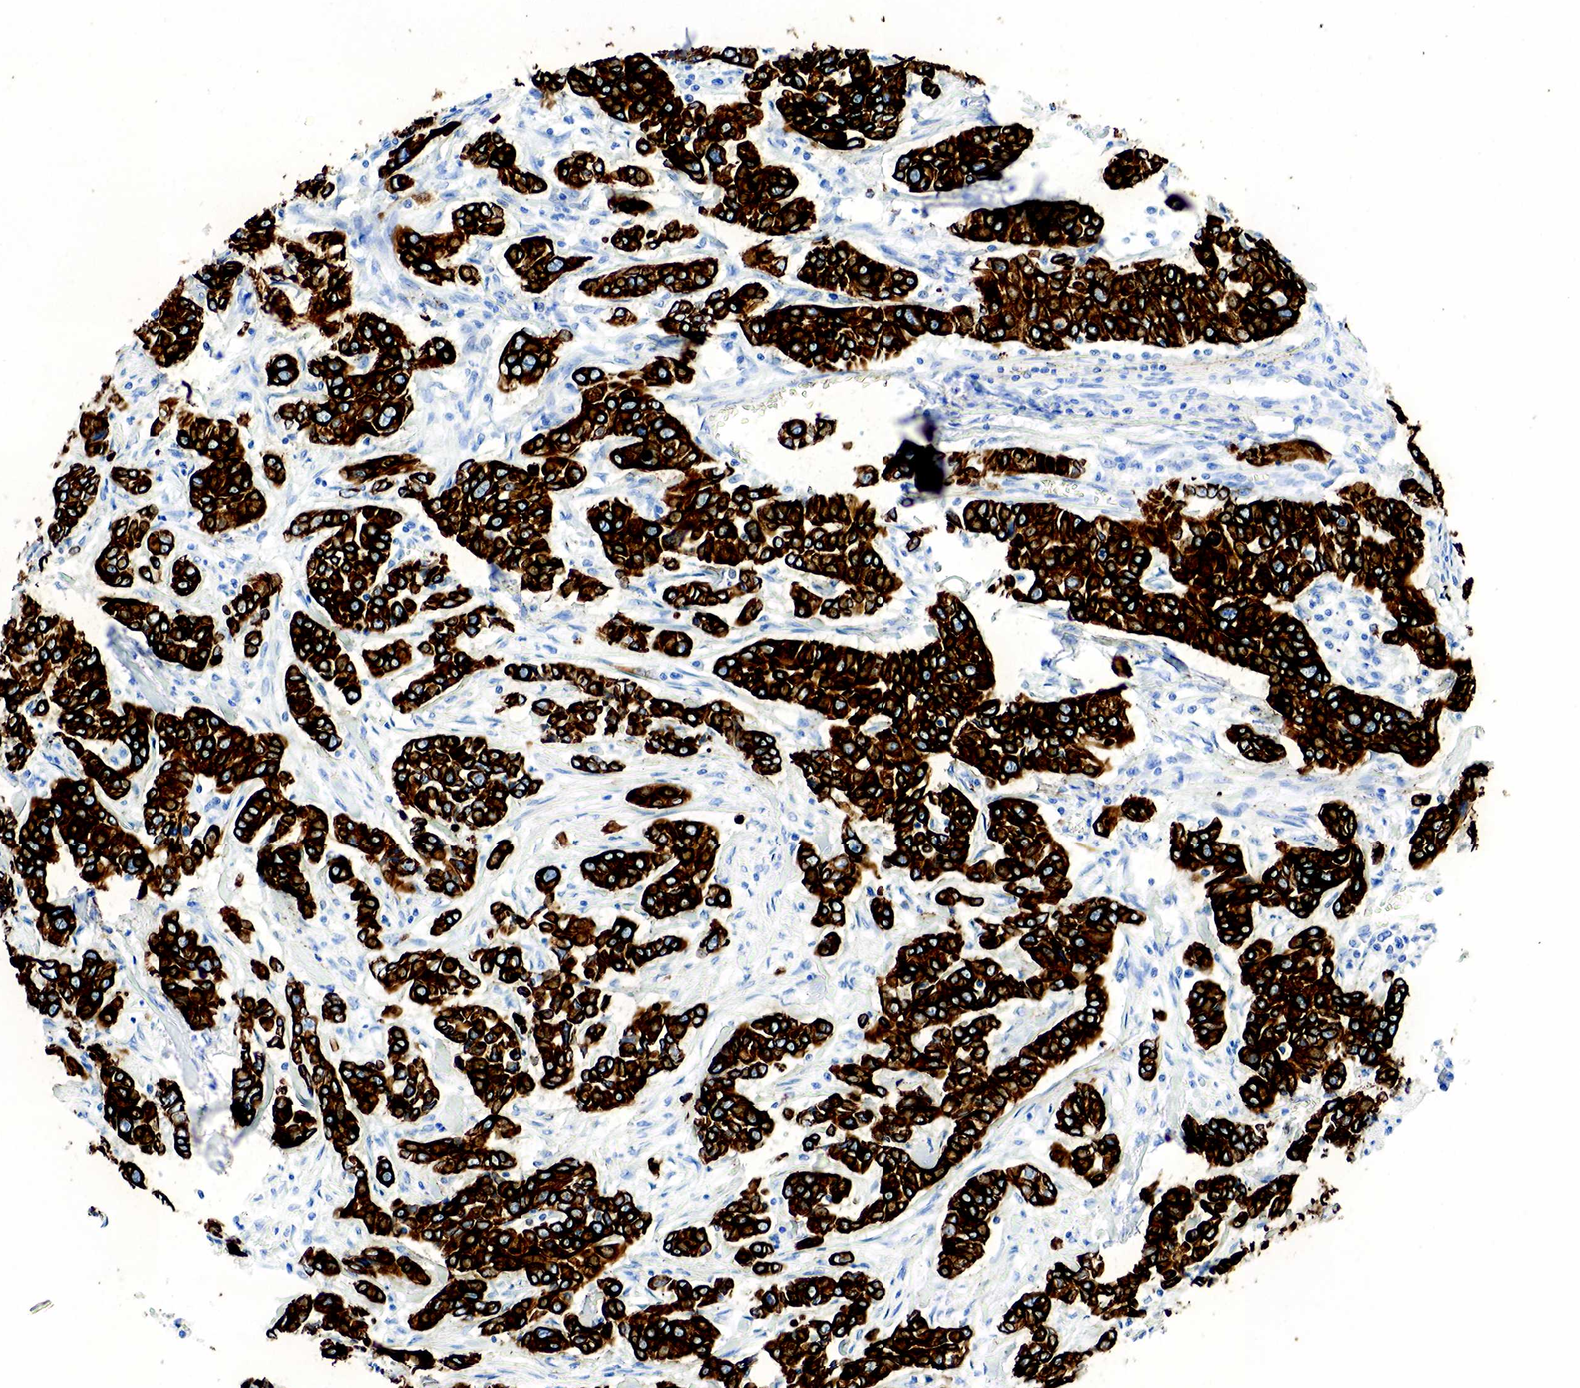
{"staining": {"intensity": "strong", "quantity": ">75%", "location": "cytoplasmic/membranous"}, "tissue": "pancreatic cancer", "cell_type": "Tumor cells", "image_type": "cancer", "snomed": [{"axis": "morphology", "description": "Adenocarcinoma, NOS"}, {"axis": "topography", "description": "Pancreas"}], "caption": "Protein staining by immunohistochemistry displays strong cytoplasmic/membranous expression in approximately >75% of tumor cells in pancreatic cancer. Ihc stains the protein in brown and the nuclei are stained blue.", "gene": "KRT7", "patient": {"sex": "female", "age": 52}}